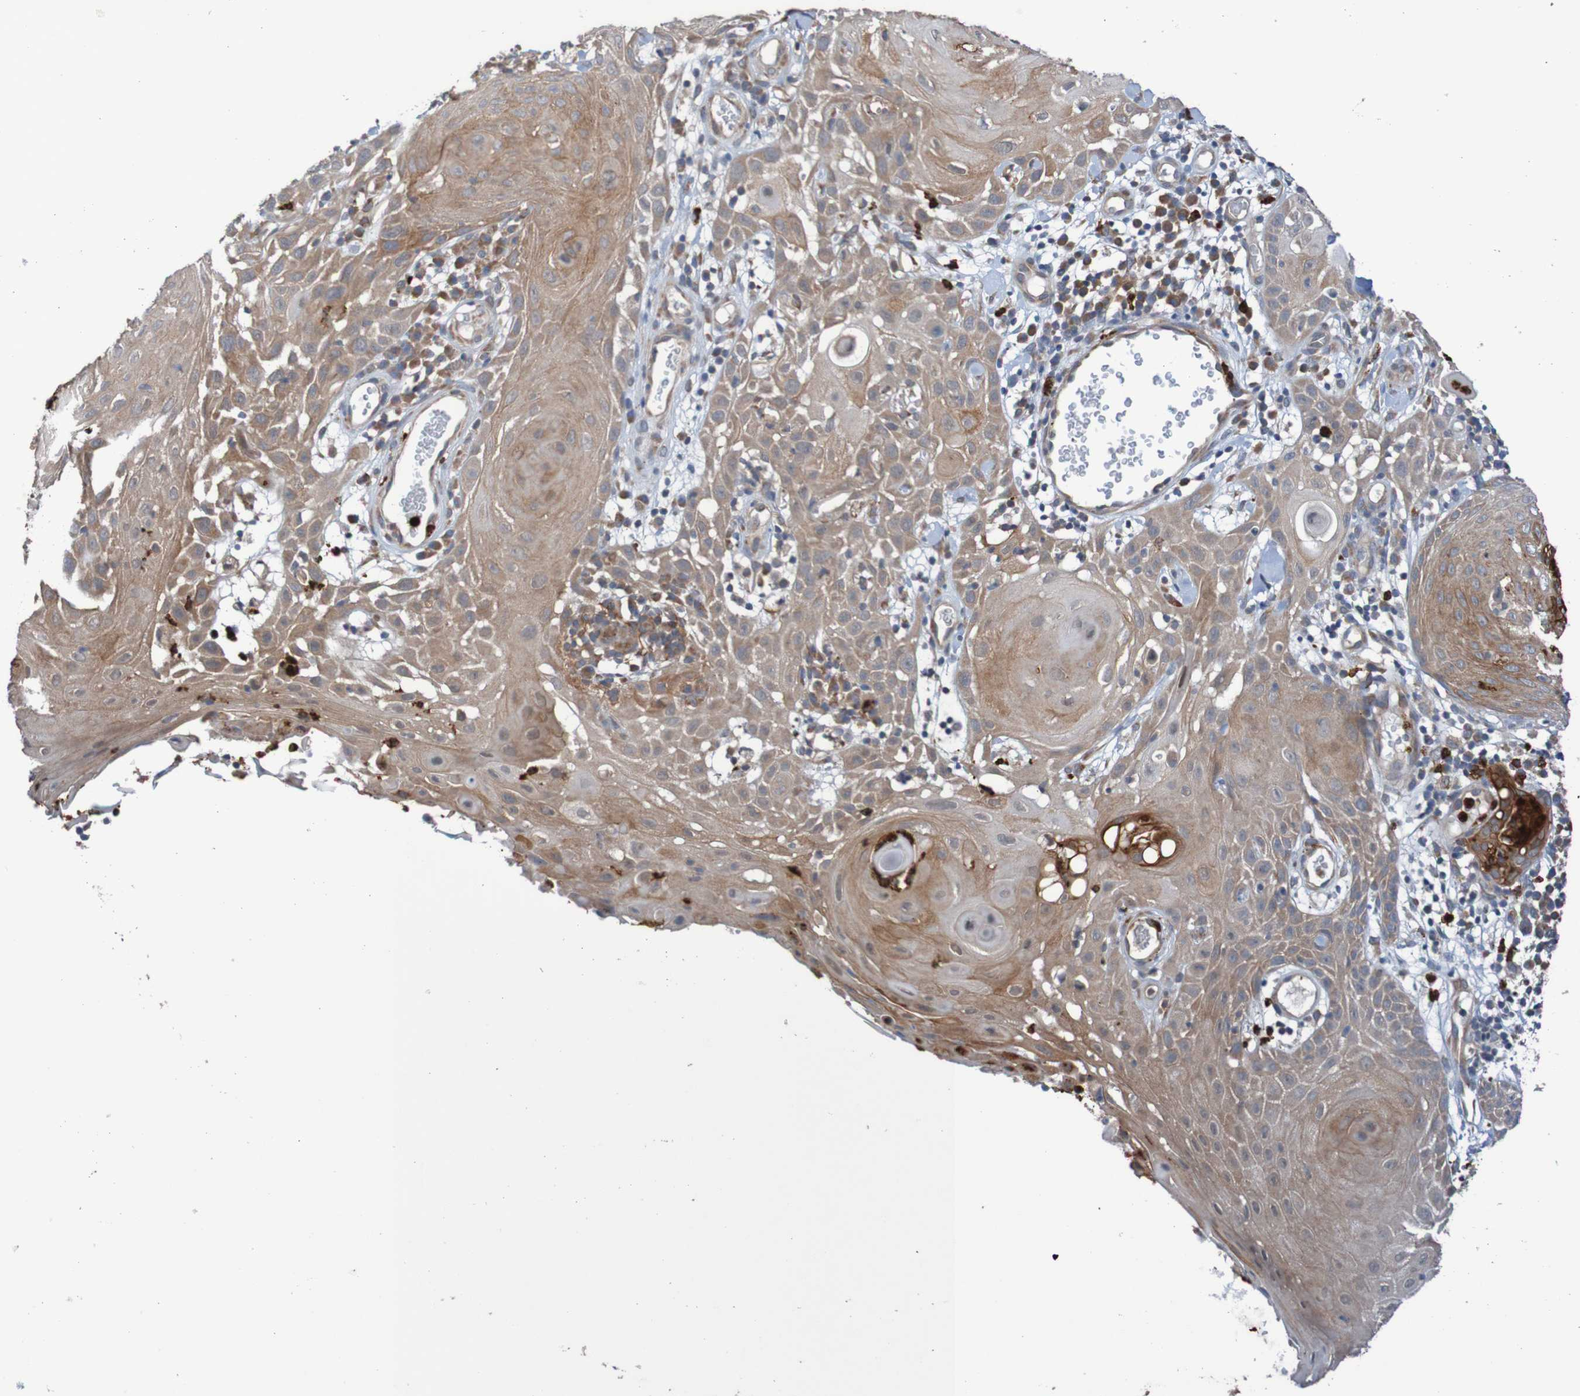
{"staining": {"intensity": "weak", "quantity": ">75%", "location": "cytoplasmic/membranous"}, "tissue": "skin cancer", "cell_type": "Tumor cells", "image_type": "cancer", "snomed": [{"axis": "morphology", "description": "Squamous cell carcinoma, NOS"}, {"axis": "topography", "description": "Skin"}], "caption": "Tumor cells demonstrate weak cytoplasmic/membranous expression in approximately >75% of cells in skin cancer.", "gene": "ST8SIA6", "patient": {"sex": "male", "age": 24}}